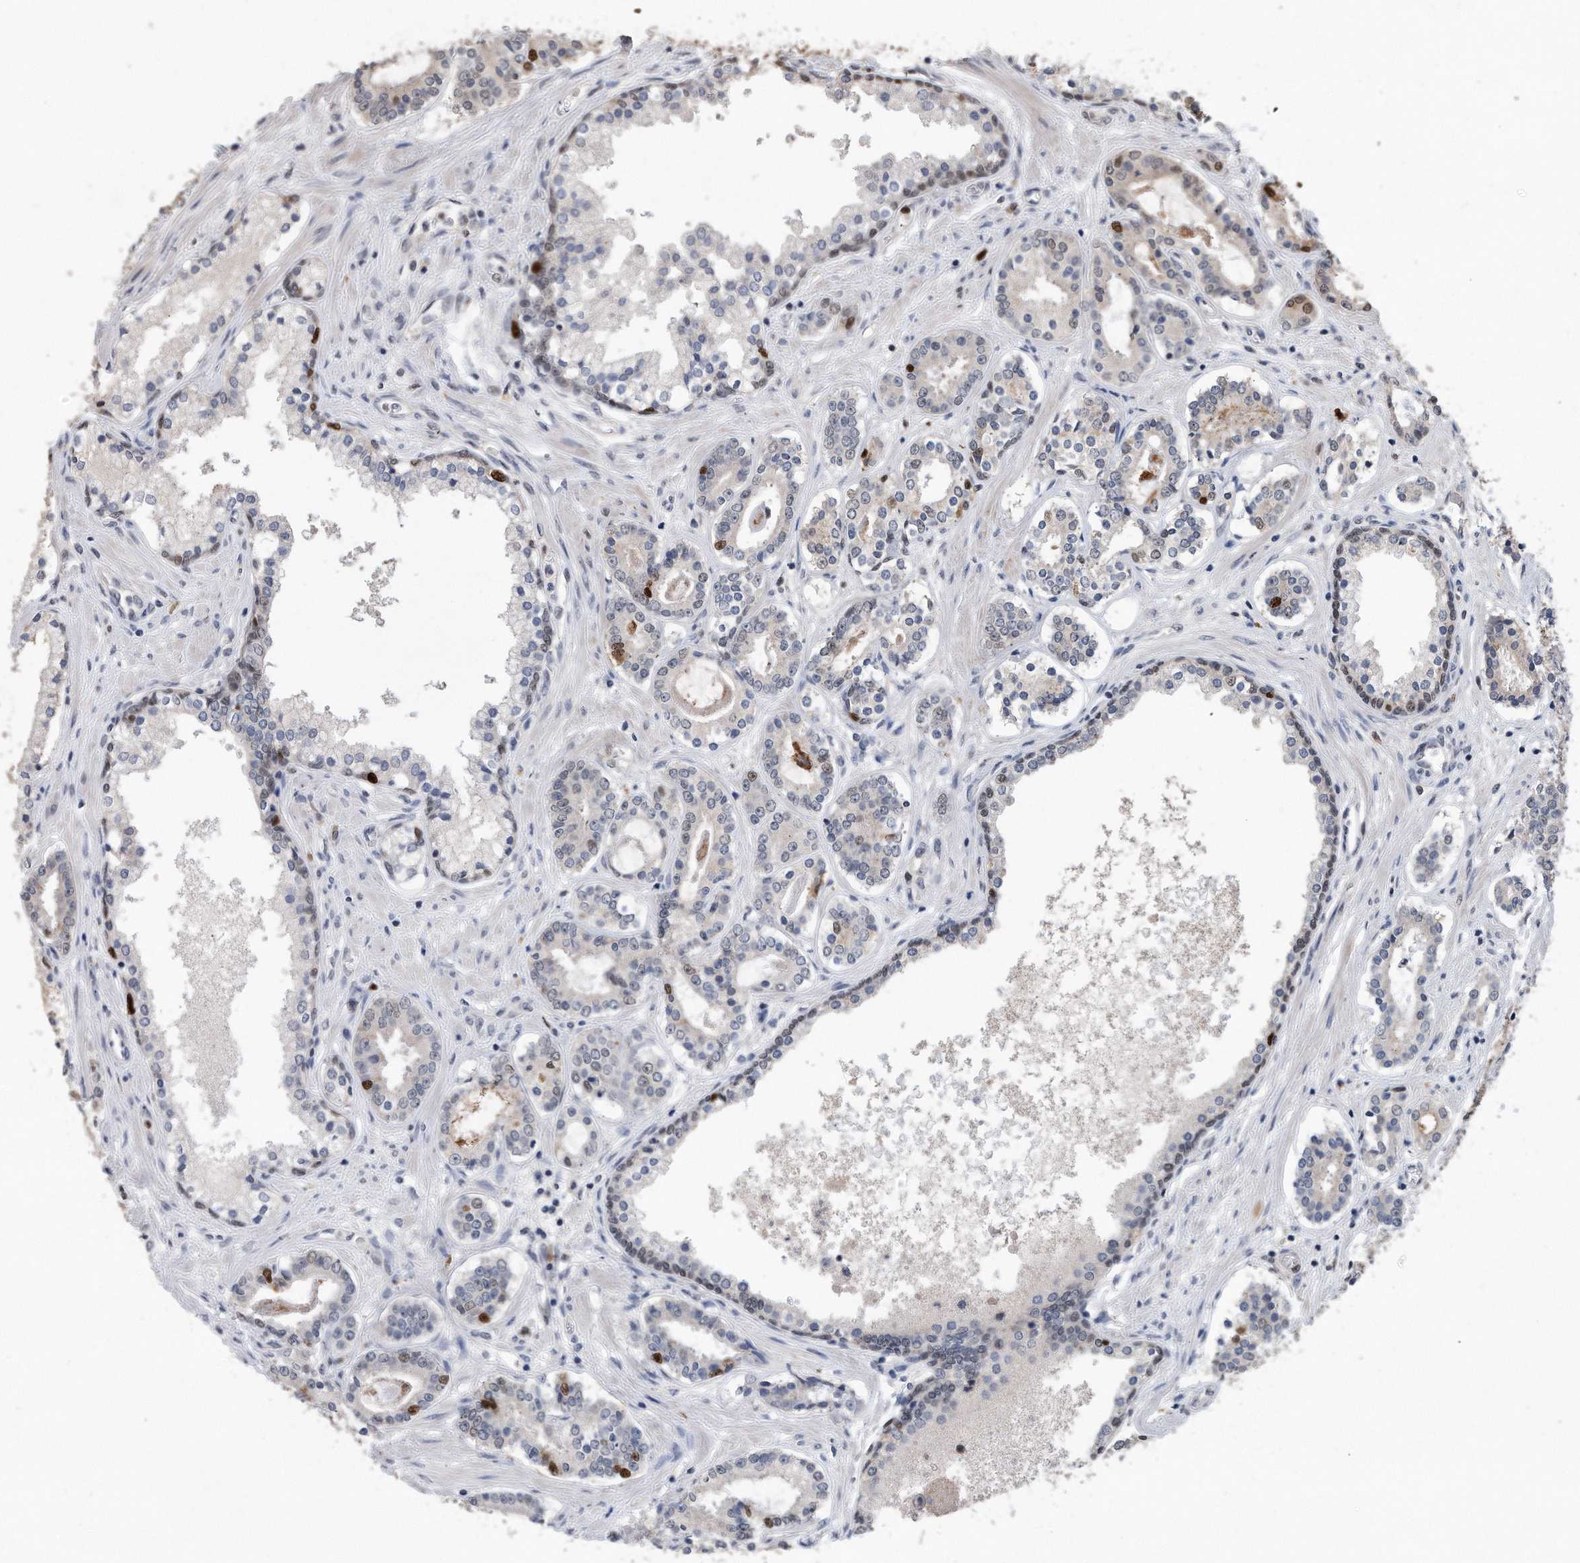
{"staining": {"intensity": "moderate", "quantity": "<25%", "location": "nuclear"}, "tissue": "prostate cancer", "cell_type": "Tumor cells", "image_type": "cancer", "snomed": [{"axis": "morphology", "description": "Adenocarcinoma, High grade"}, {"axis": "topography", "description": "Prostate"}], "caption": "There is low levels of moderate nuclear expression in tumor cells of prostate cancer, as demonstrated by immunohistochemical staining (brown color).", "gene": "PCNA", "patient": {"sex": "male", "age": 58}}